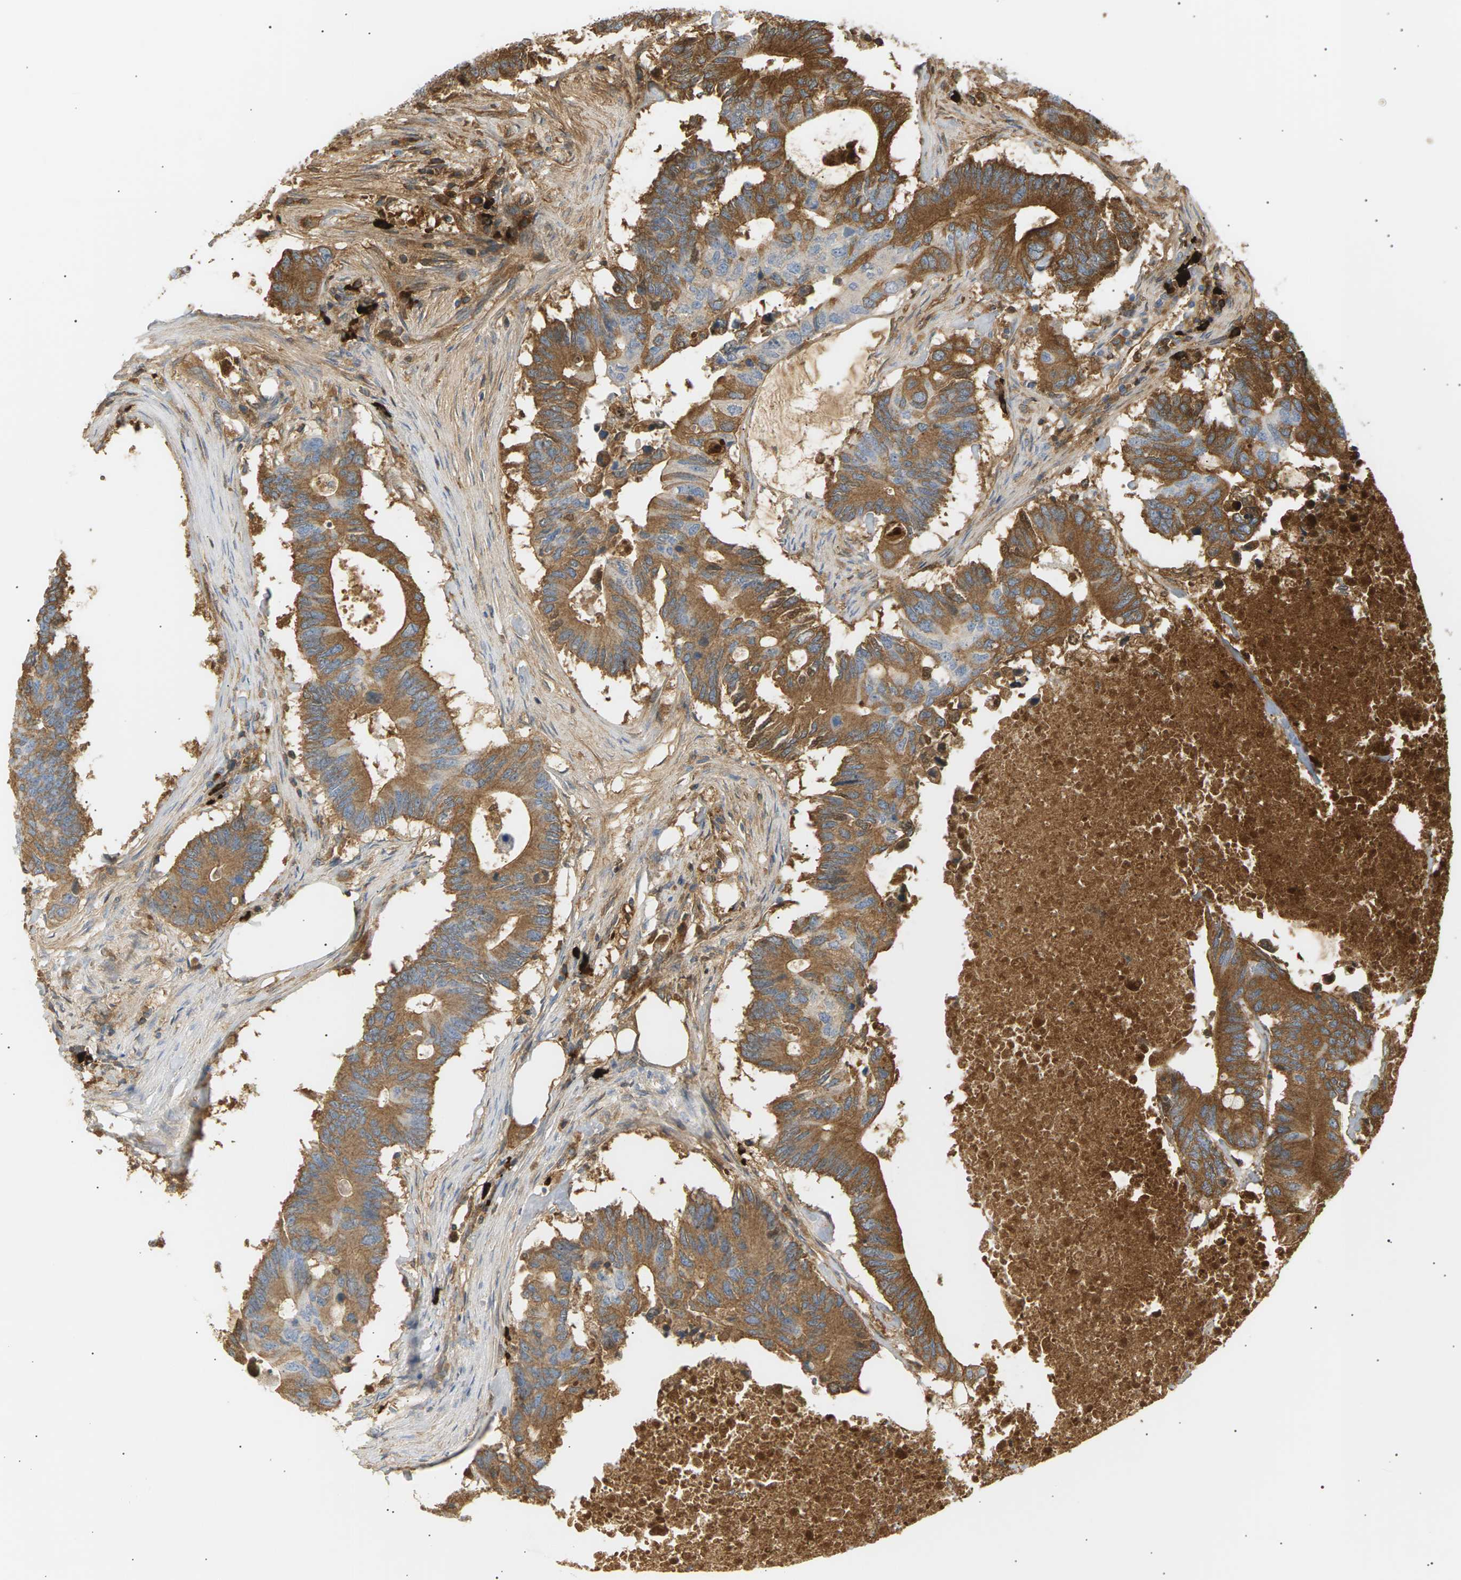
{"staining": {"intensity": "moderate", "quantity": ">75%", "location": "cytoplasmic/membranous"}, "tissue": "colorectal cancer", "cell_type": "Tumor cells", "image_type": "cancer", "snomed": [{"axis": "morphology", "description": "Adenocarcinoma, NOS"}, {"axis": "topography", "description": "Colon"}], "caption": "A histopathology image of human colorectal cancer (adenocarcinoma) stained for a protein demonstrates moderate cytoplasmic/membranous brown staining in tumor cells. Nuclei are stained in blue.", "gene": "IGLC3", "patient": {"sex": "male", "age": 71}}